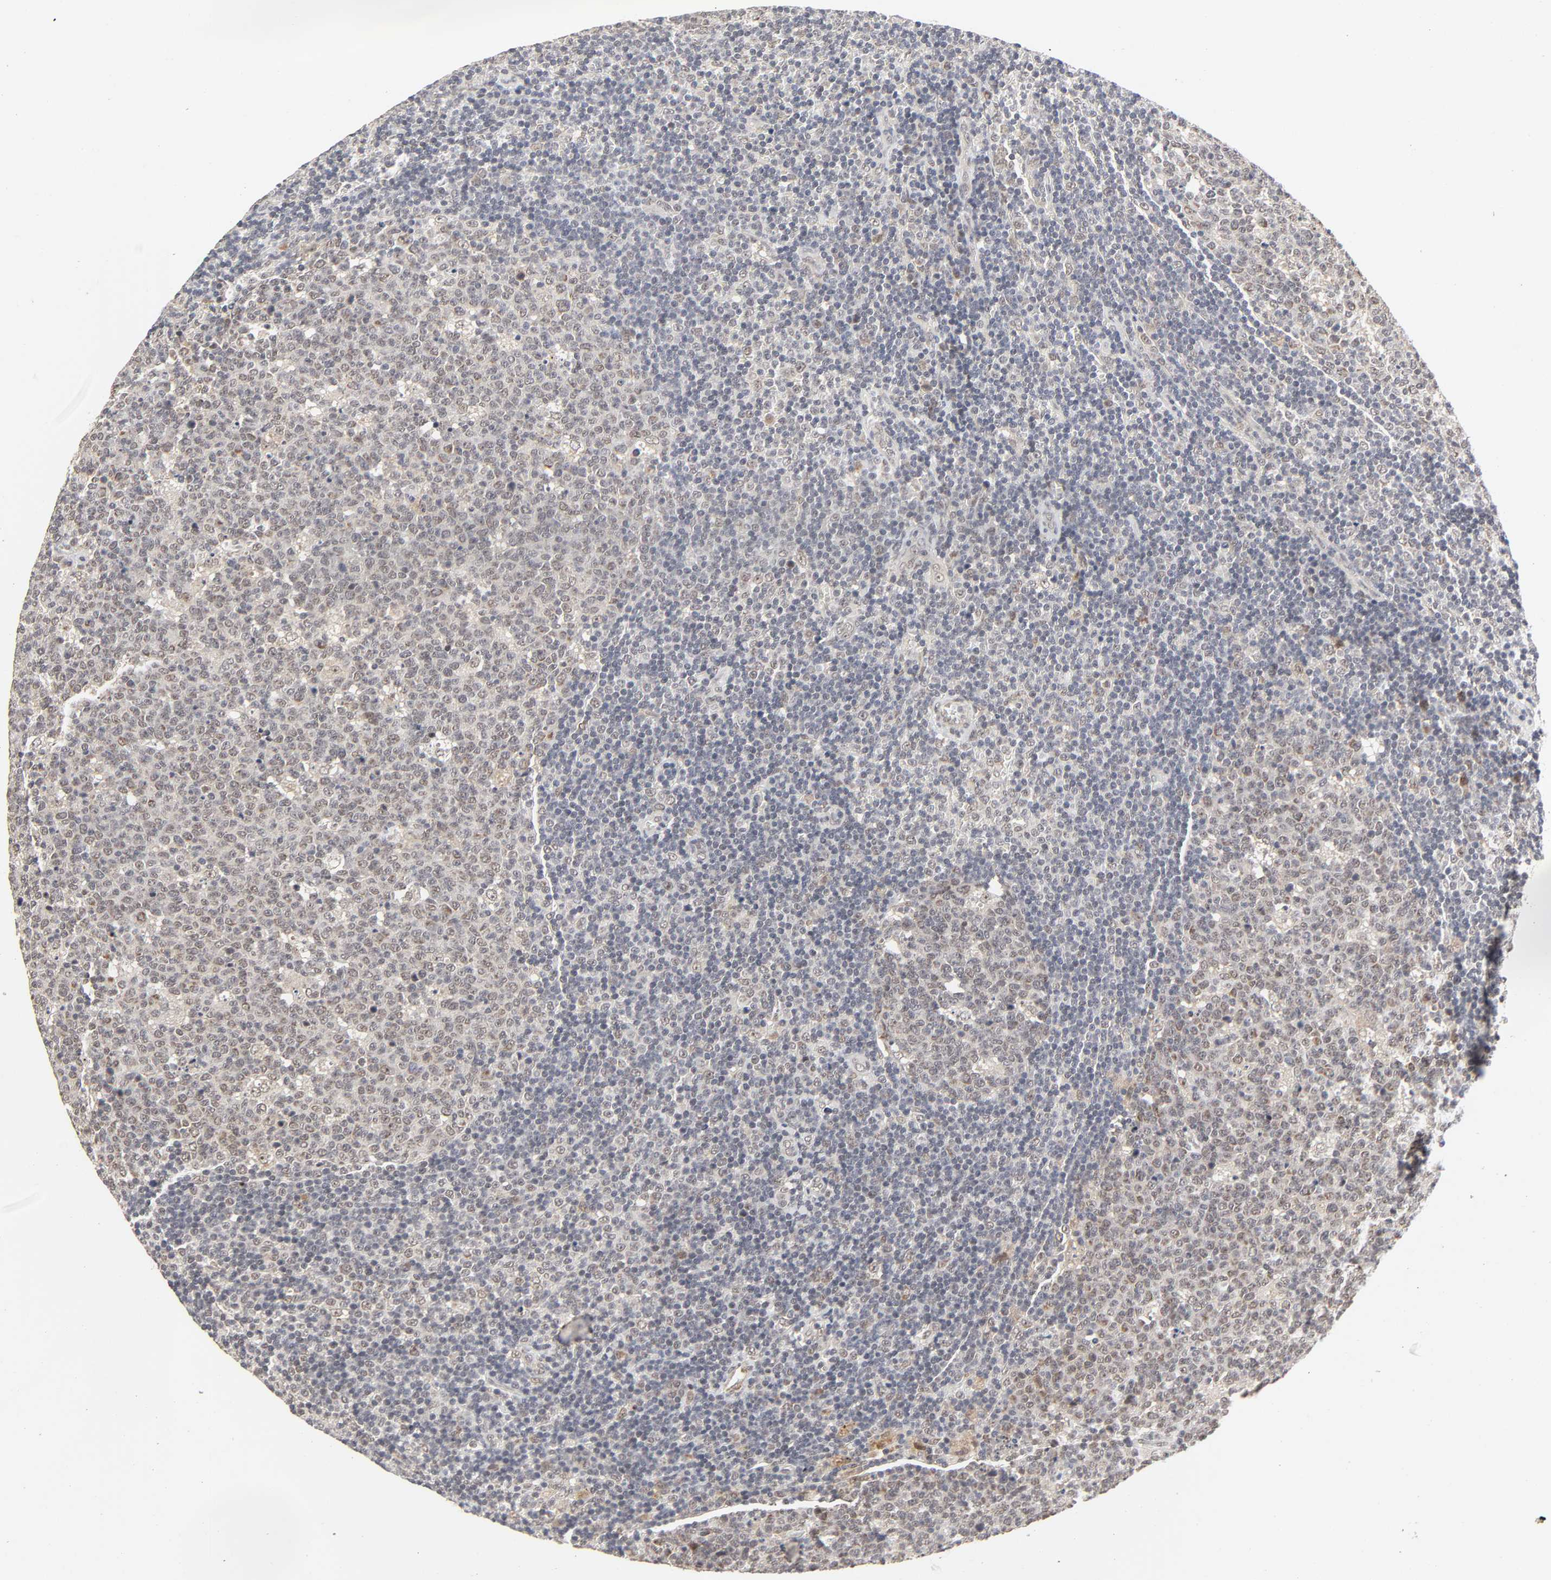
{"staining": {"intensity": "weak", "quantity": ">75%", "location": "nuclear"}, "tissue": "lymph node", "cell_type": "Germinal center cells", "image_type": "normal", "snomed": [{"axis": "morphology", "description": "Normal tissue, NOS"}, {"axis": "topography", "description": "Lymph node"}, {"axis": "topography", "description": "Salivary gland"}], "caption": "Immunohistochemical staining of benign human lymph node displays low levels of weak nuclear positivity in about >75% of germinal center cells.", "gene": "ZKSCAN8", "patient": {"sex": "male", "age": 8}}